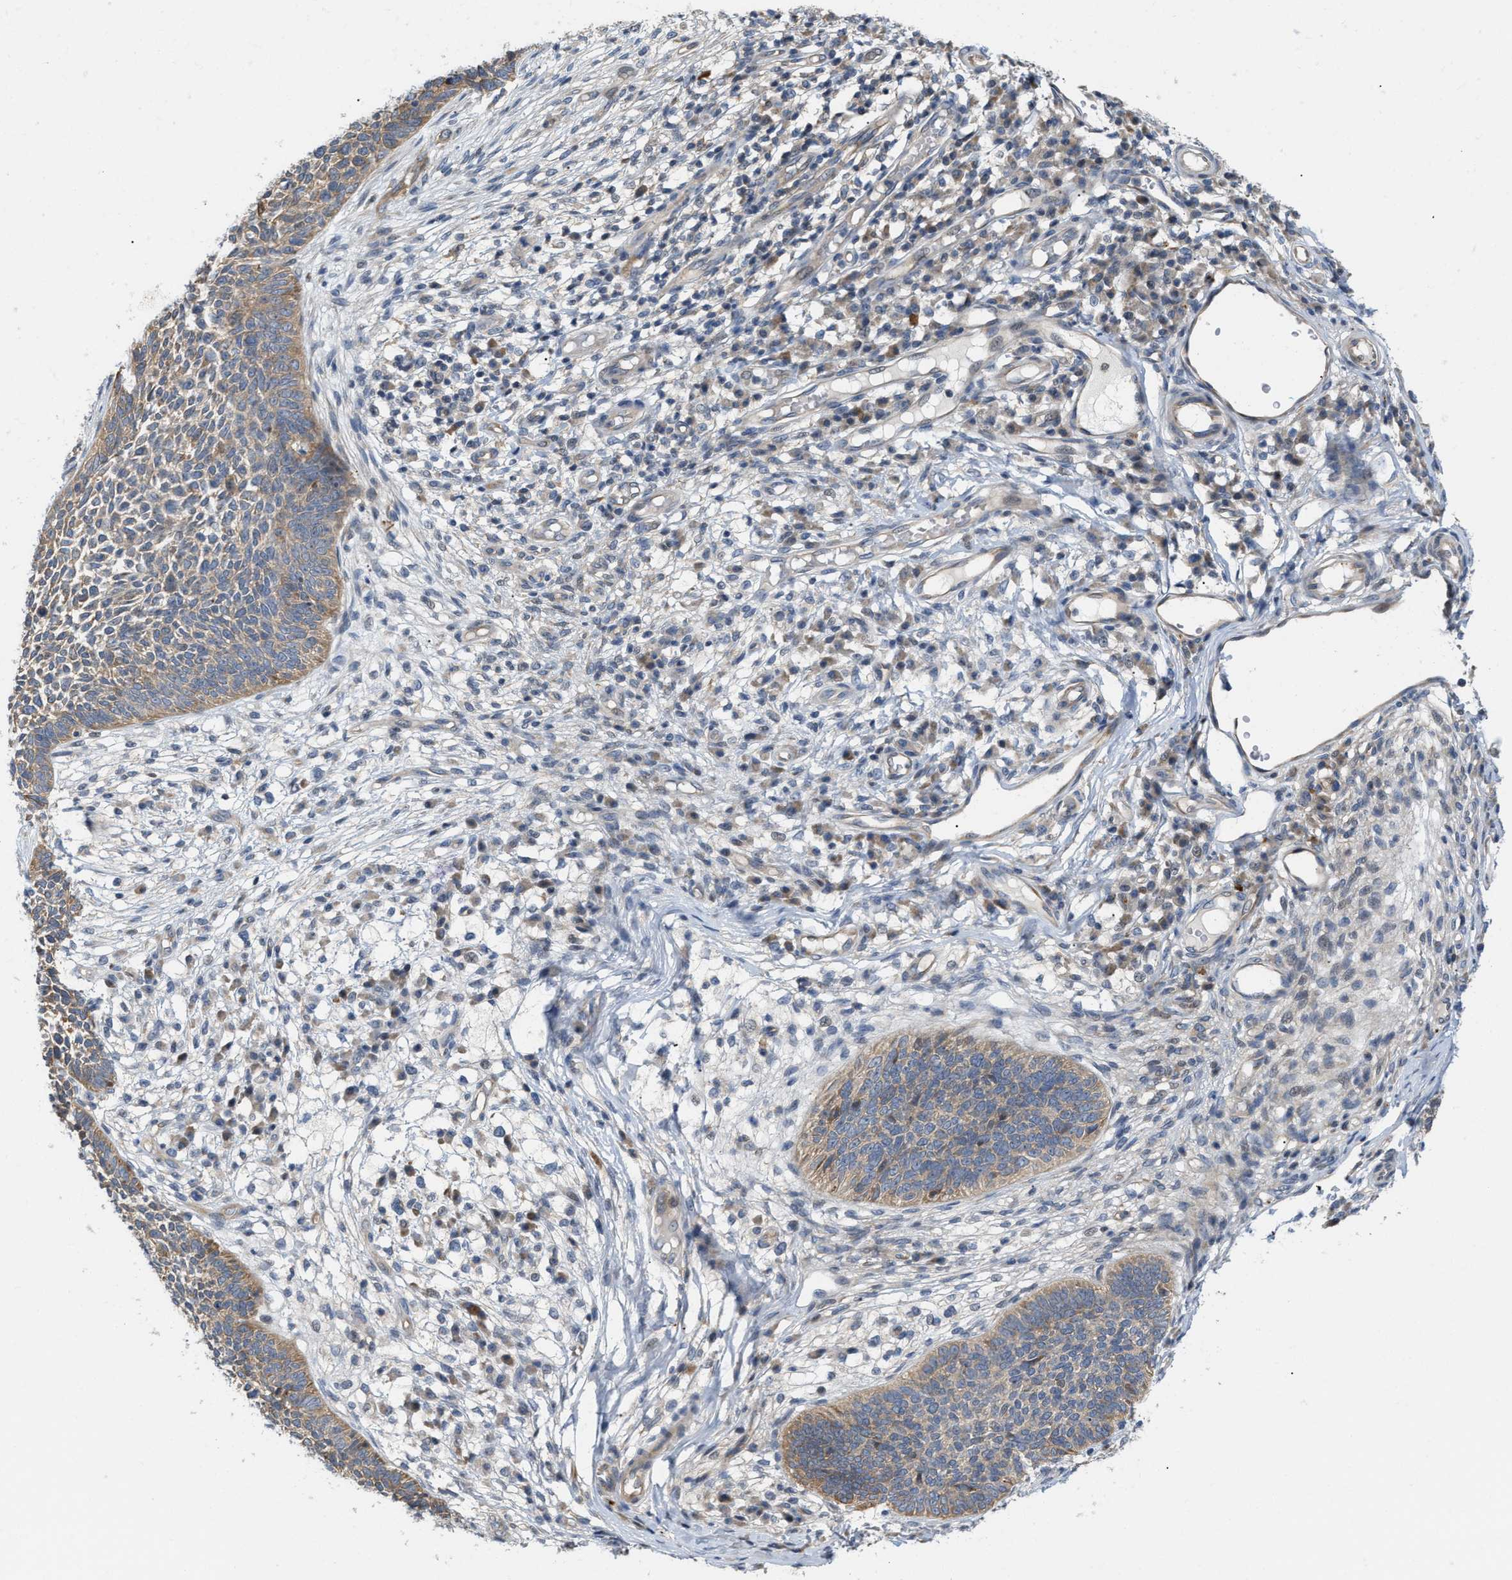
{"staining": {"intensity": "weak", "quantity": ">75%", "location": "cytoplasmic/membranous"}, "tissue": "skin cancer", "cell_type": "Tumor cells", "image_type": "cancer", "snomed": [{"axis": "morphology", "description": "Basal cell carcinoma"}, {"axis": "topography", "description": "Skin"}], "caption": "Skin cancer stained with a protein marker demonstrates weak staining in tumor cells.", "gene": "CSNK1A1", "patient": {"sex": "female", "age": 84}}